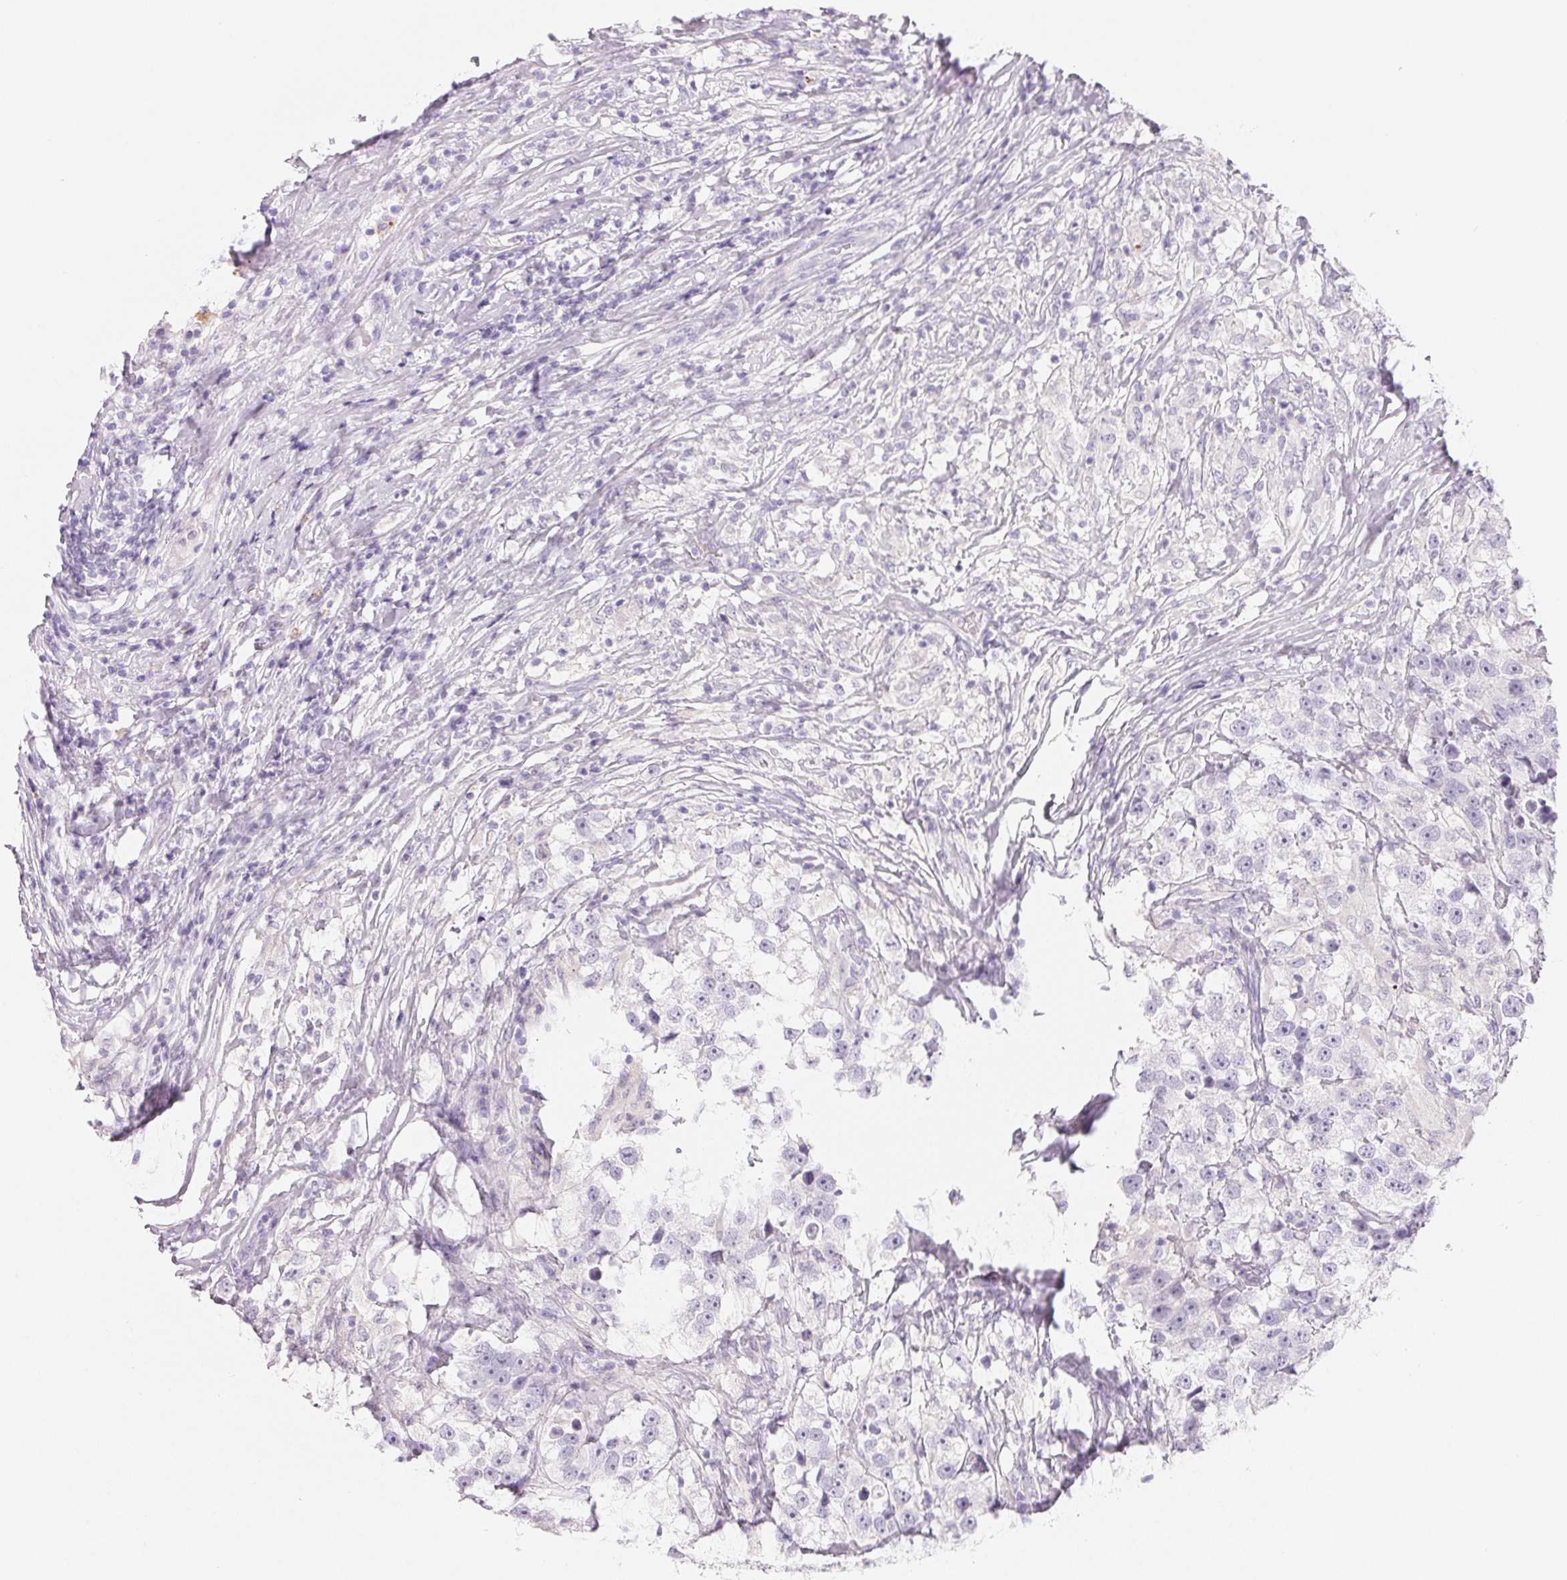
{"staining": {"intensity": "negative", "quantity": "none", "location": "none"}, "tissue": "testis cancer", "cell_type": "Tumor cells", "image_type": "cancer", "snomed": [{"axis": "morphology", "description": "Seminoma, NOS"}, {"axis": "topography", "description": "Testis"}], "caption": "Protein analysis of testis cancer (seminoma) demonstrates no significant expression in tumor cells. The staining was performed using DAB to visualize the protein expression in brown, while the nuclei were stained in blue with hematoxylin (Magnification: 20x).", "gene": "SPACA5B", "patient": {"sex": "male", "age": 46}}